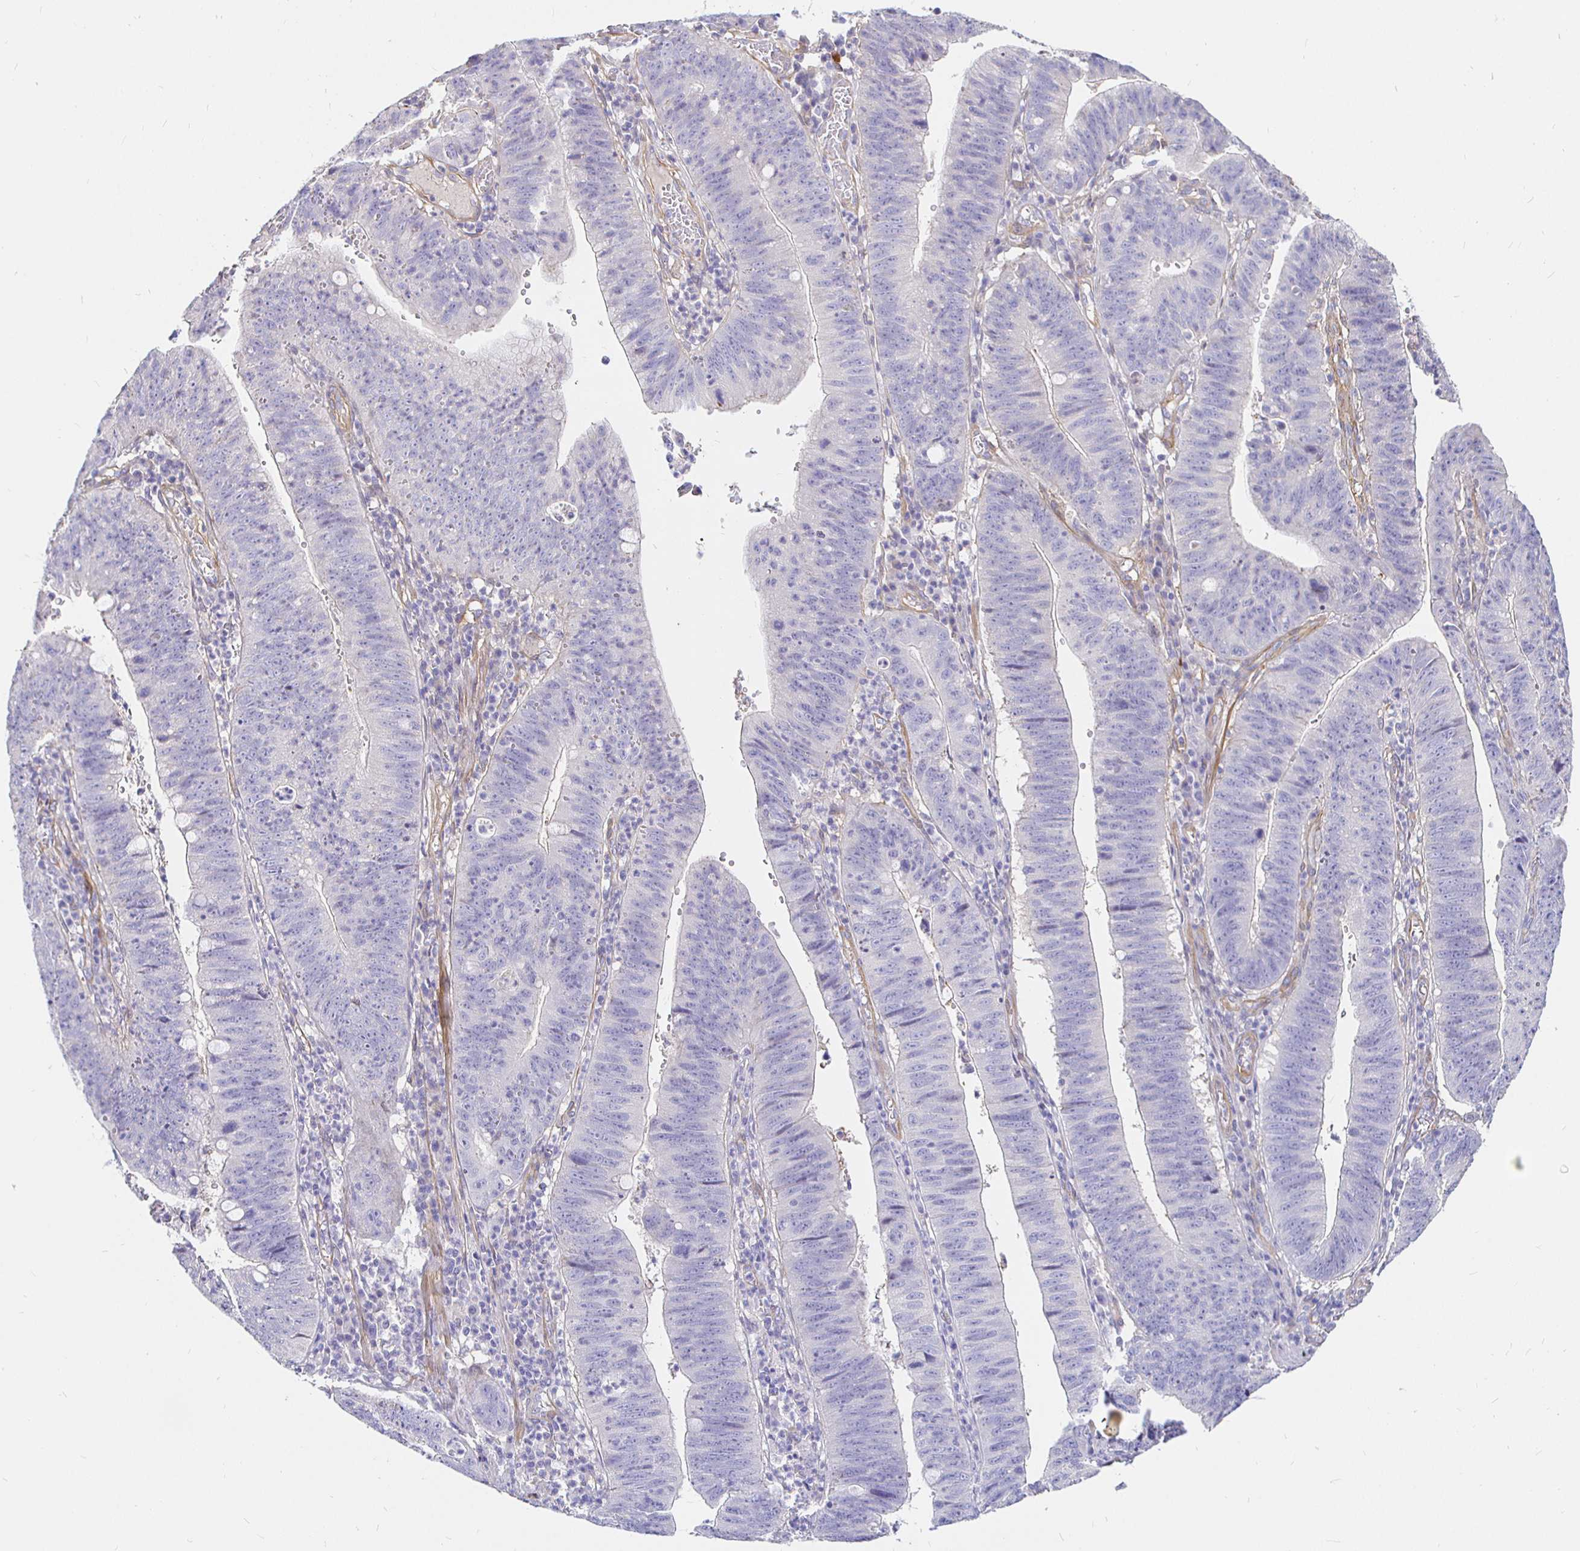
{"staining": {"intensity": "negative", "quantity": "none", "location": "none"}, "tissue": "stomach cancer", "cell_type": "Tumor cells", "image_type": "cancer", "snomed": [{"axis": "morphology", "description": "Adenocarcinoma, NOS"}, {"axis": "topography", "description": "Stomach"}], "caption": "Stomach cancer was stained to show a protein in brown. There is no significant staining in tumor cells. Brightfield microscopy of immunohistochemistry stained with DAB (3,3'-diaminobenzidine) (brown) and hematoxylin (blue), captured at high magnification.", "gene": "PALM2AKAP2", "patient": {"sex": "male", "age": 59}}